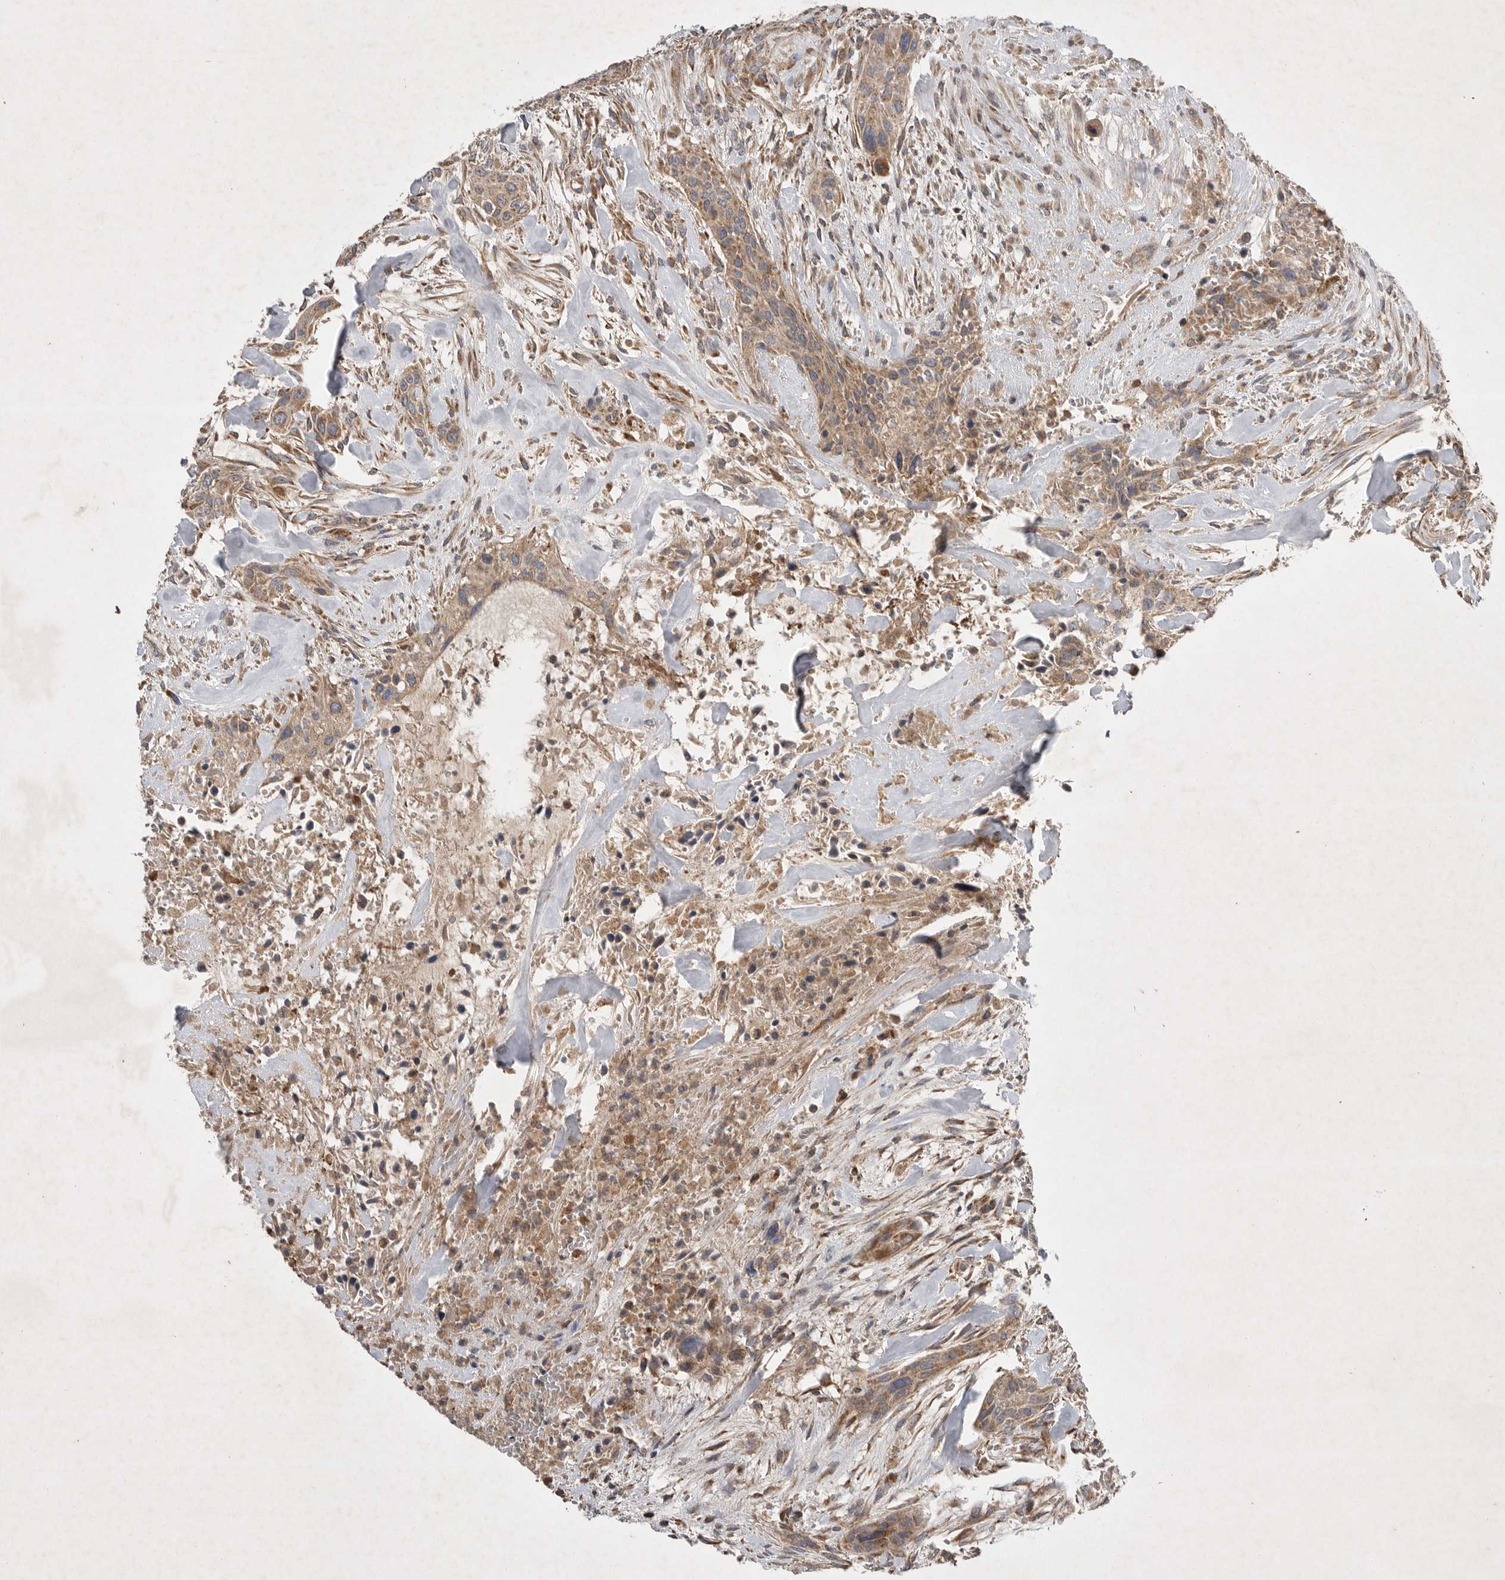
{"staining": {"intensity": "moderate", "quantity": ">75%", "location": "cytoplasmic/membranous"}, "tissue": "urothelial cancer", "cell_type": "Tumor cells", "image_type": "cancer", "snomed": [{"axis": "morphology", "description": "Urothelial carcinoma, High grade"}, {"axis": "topography", "description": "Urinary bladder"}], "caption": "Urothelial cancer stained with a protein marker shows moderate staining in tumor cells.", "gene": "KIF21B", "patient": {"sex": "male", "age": 35}}